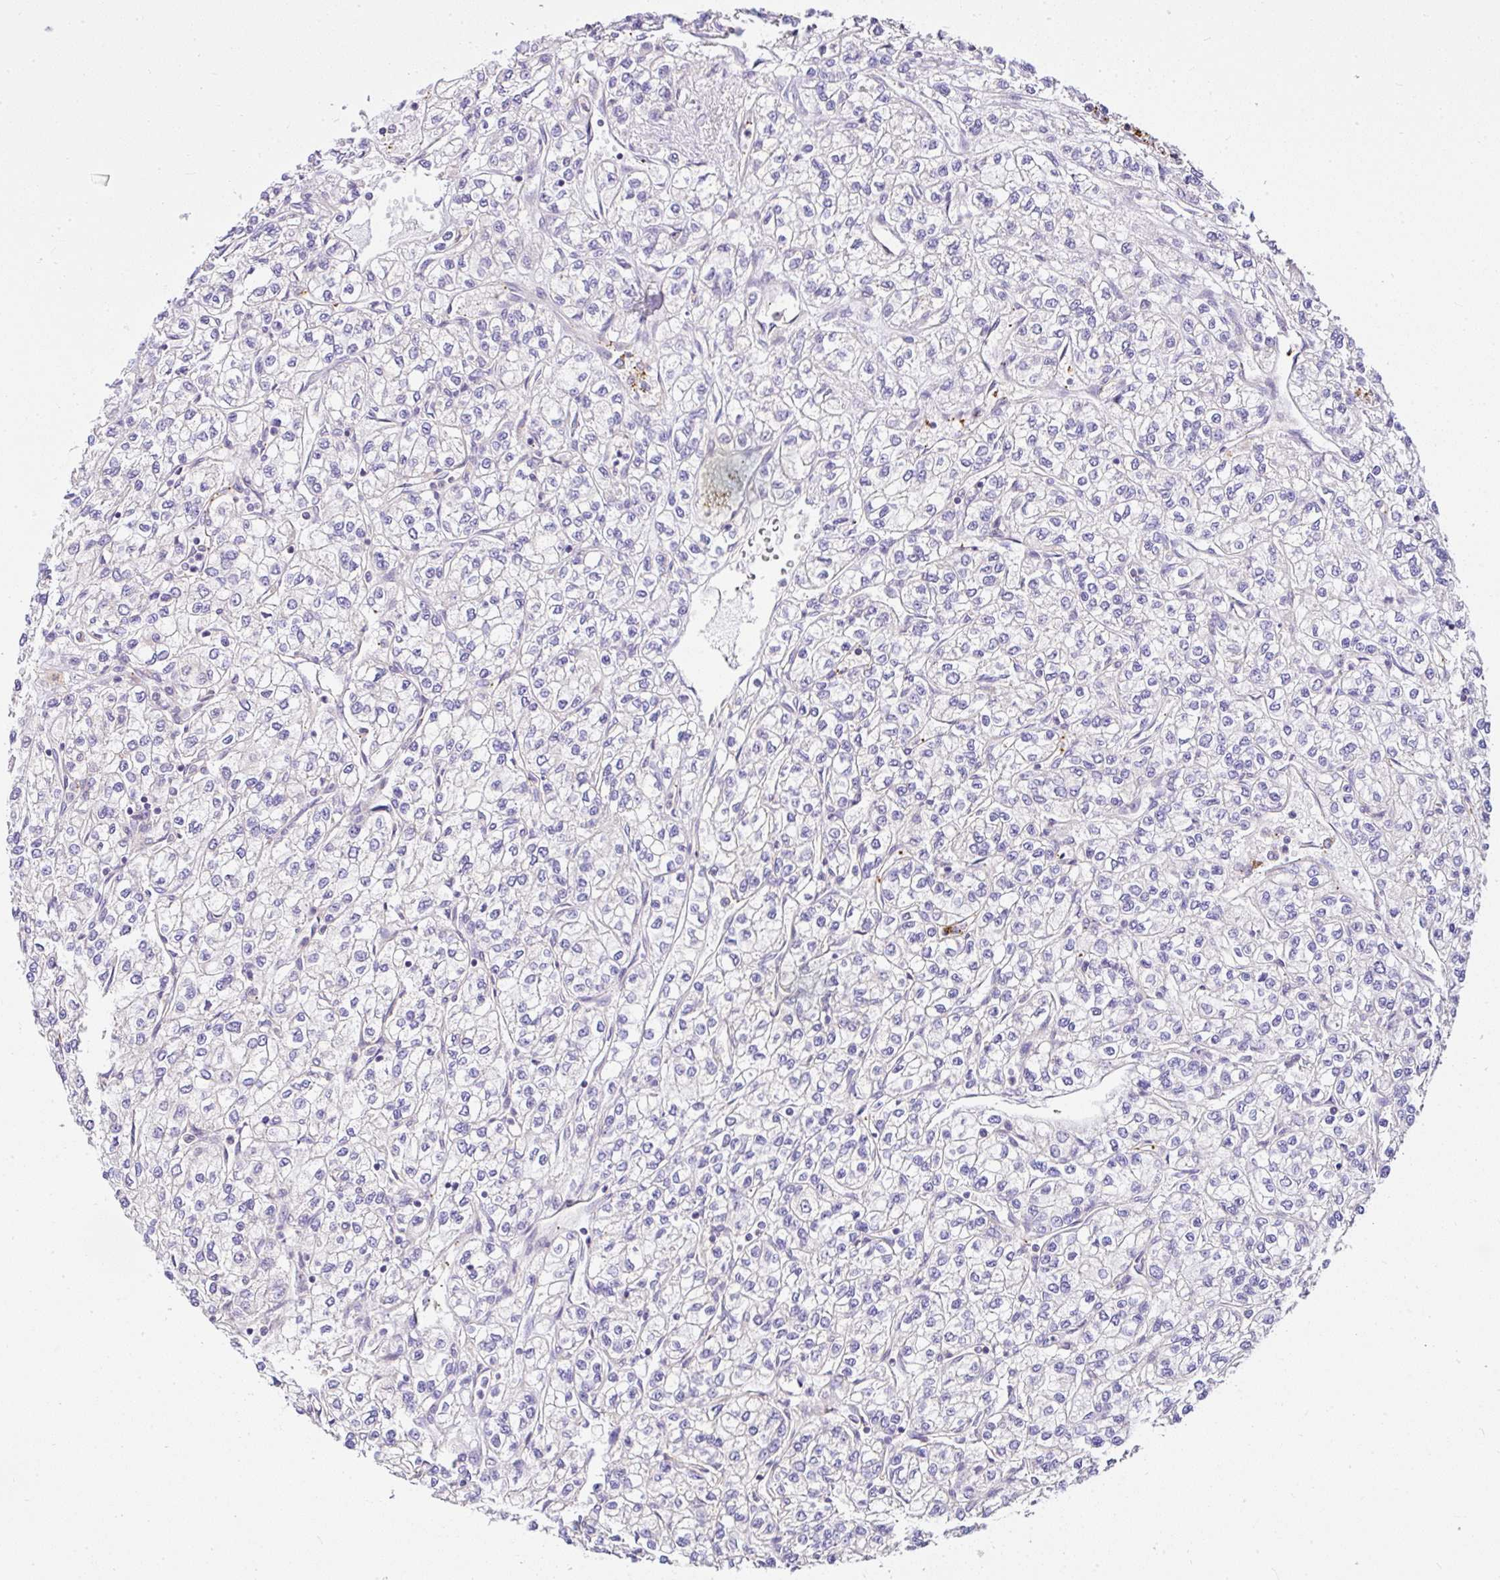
{"staining": {"intensity": "negative", "quantity": "none", "location": "none"}, "tissue": "renal cancer", "cell_type": "Tumor cells", "image_type": "cancer", "snomed": [{"axis": "morphology", "description": "Adenocarcinoma, NOS"}, {"axis": "topography", "description": "Kidney"}], "caption": "Renal cancer was stained to show a protein in brown. There is no significant staining in tumor cells.", "gene": "CCDC142", "patient": {"sex": "male", "age": 80}}